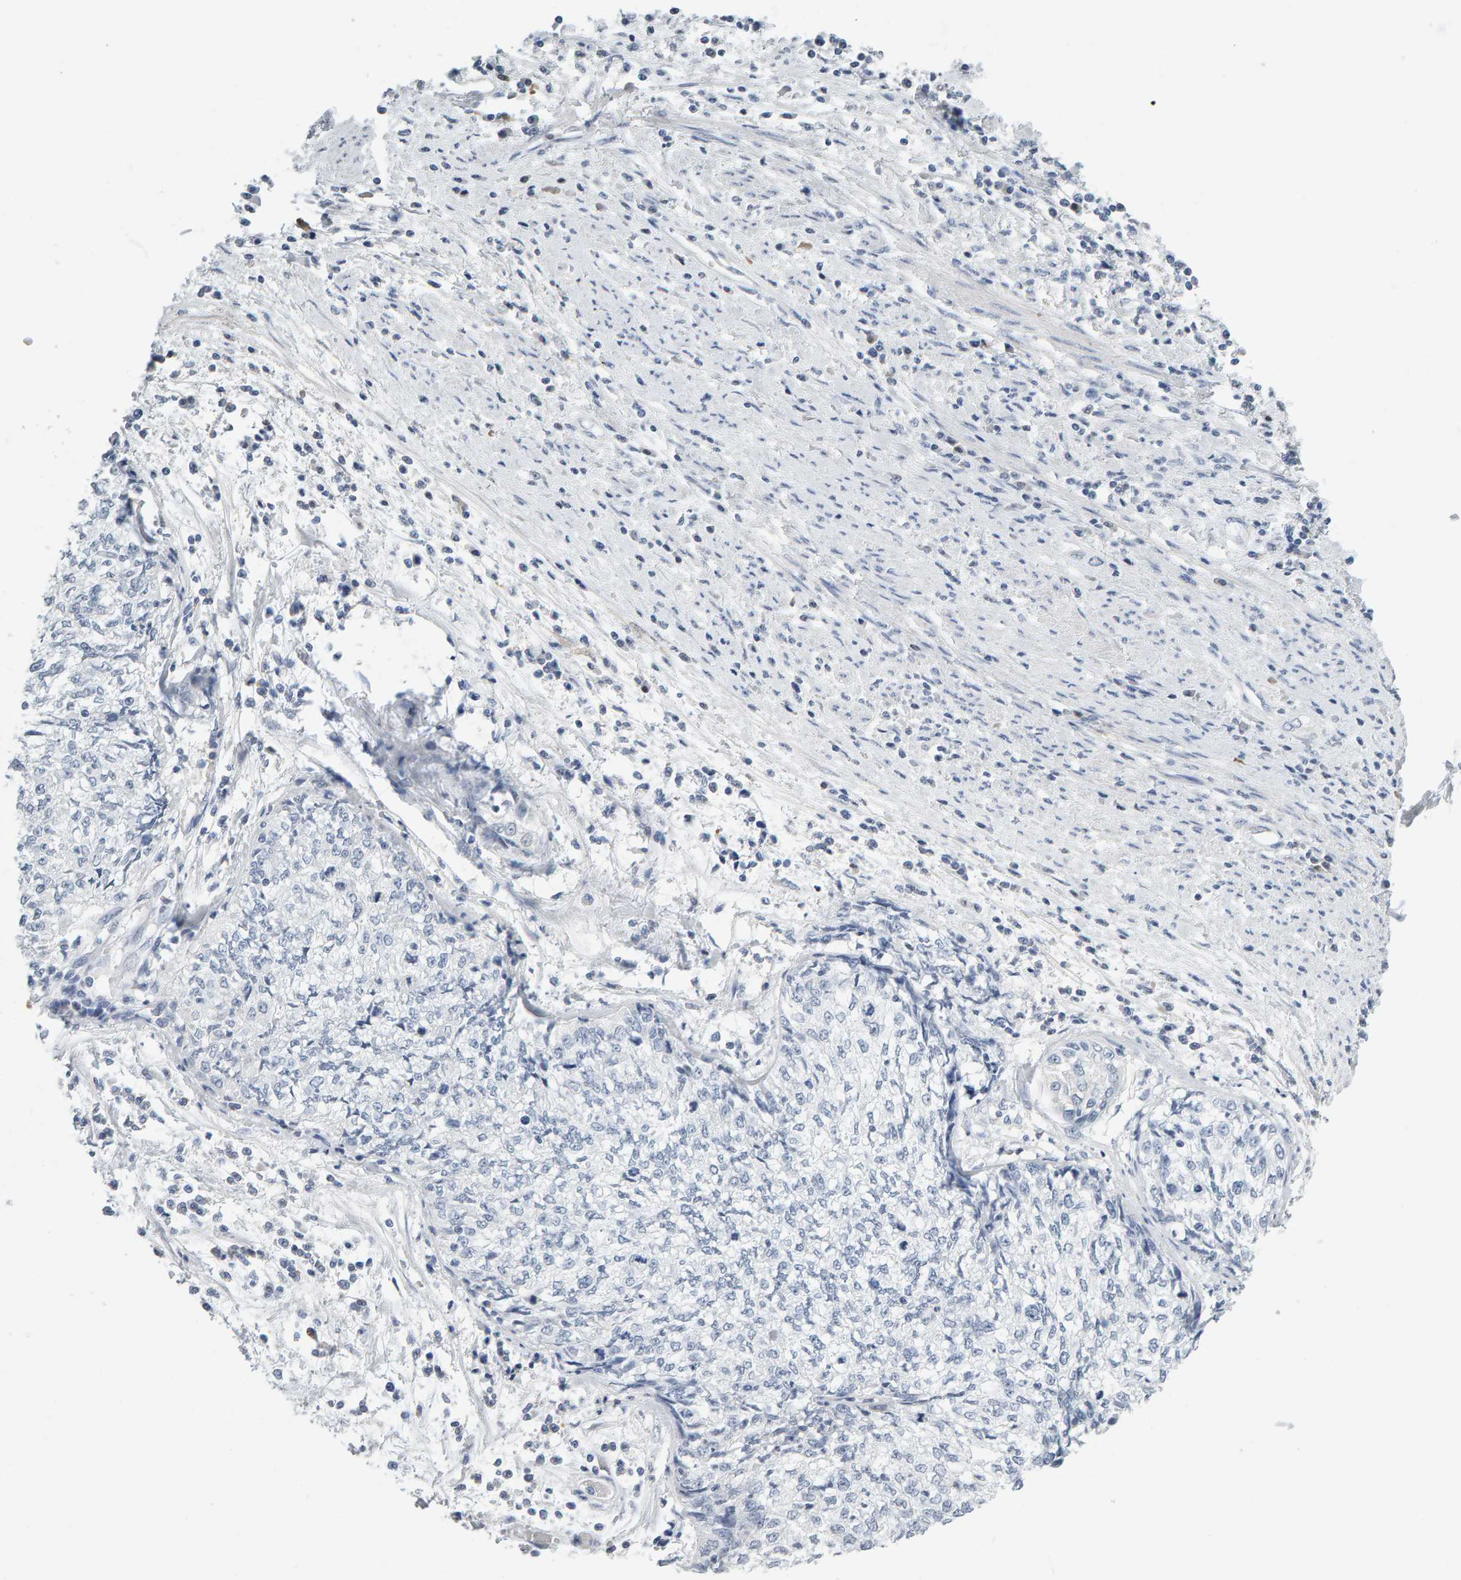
{"staining": {"intensity": "negative", "quantity": "none", "location": "none"}, "tissue": "cervical cancer", "cell_type": "Tumor cells", "image_type": "cancer", "snomed": [{"axis": "morphology", "description": "Squamous cell carcinoma, NOS"}, {"axis": "topography", "description": "Cervix"}], "caption": "Immunohistochemistry (IHC) micrograph of human cervical squamous cell carcinoma stained for a protein (brown), which exhibits no staining in tumor cells. (DAB immunohistochemistry (IHC) visualized using brightfield microscopy, high magnification).", "gene": "CTH", "patient": {"sex": "female", "age": 57}}